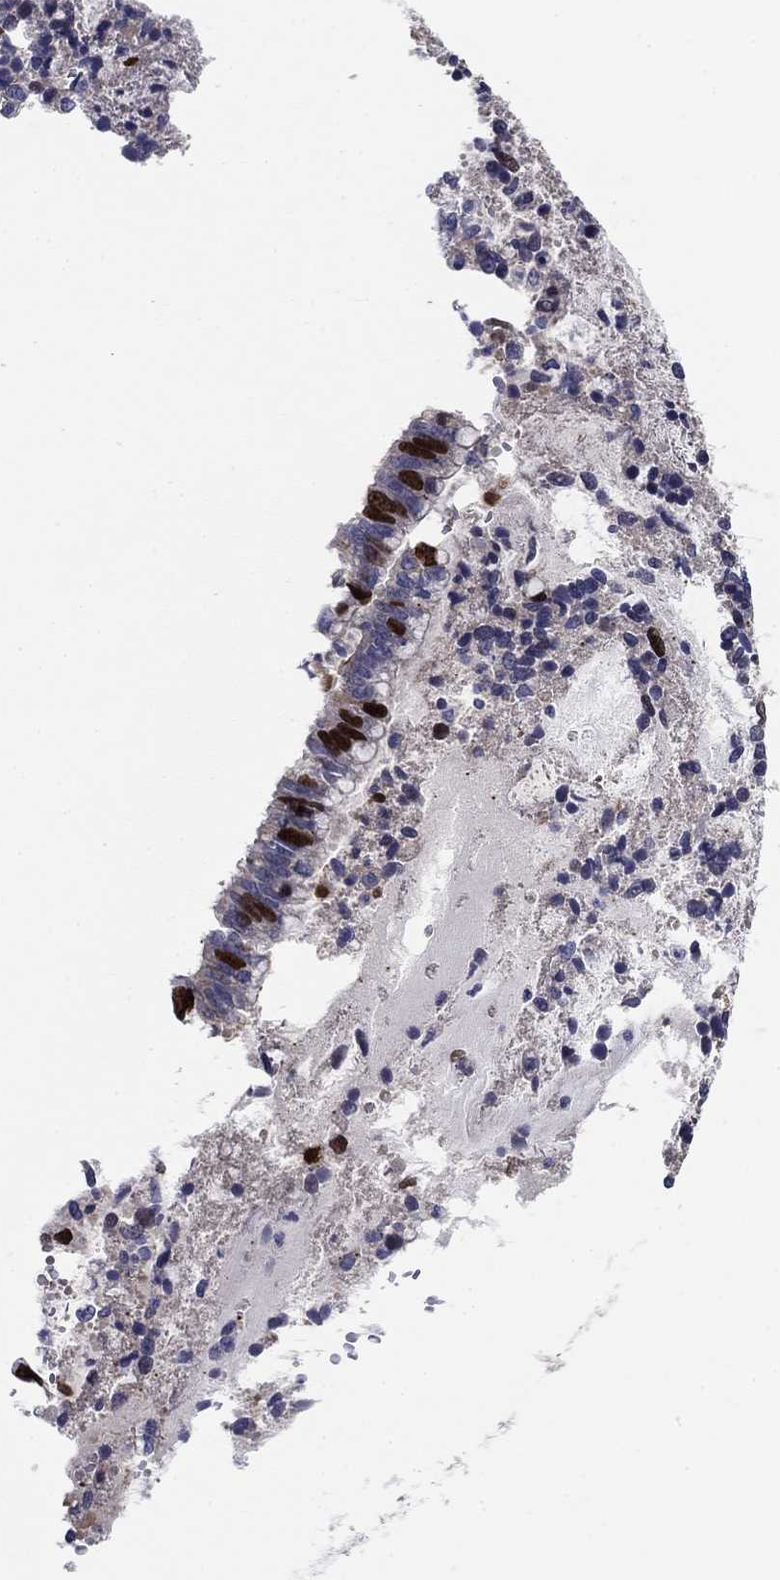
{"staining": {"intensity": "strong", "quantity": "25%-75%", "location": "nuclear"}, "tissue": "cervical cancer", "cell_type": "Tumor cells", "image_type": "cancer", "snomed": [{"axis": "morphology", "description": "Adenocarcinoma, NOS"}, {"axis": "topography", "description": "Cervix"}], "caption": "Protein staining reveals strong nuclear staining in approximately 25%-75% of tumor cells in adenocarcinoma (cervical).", "gene": "PRC1", "patient": {"sex": "female", "age": 44}}